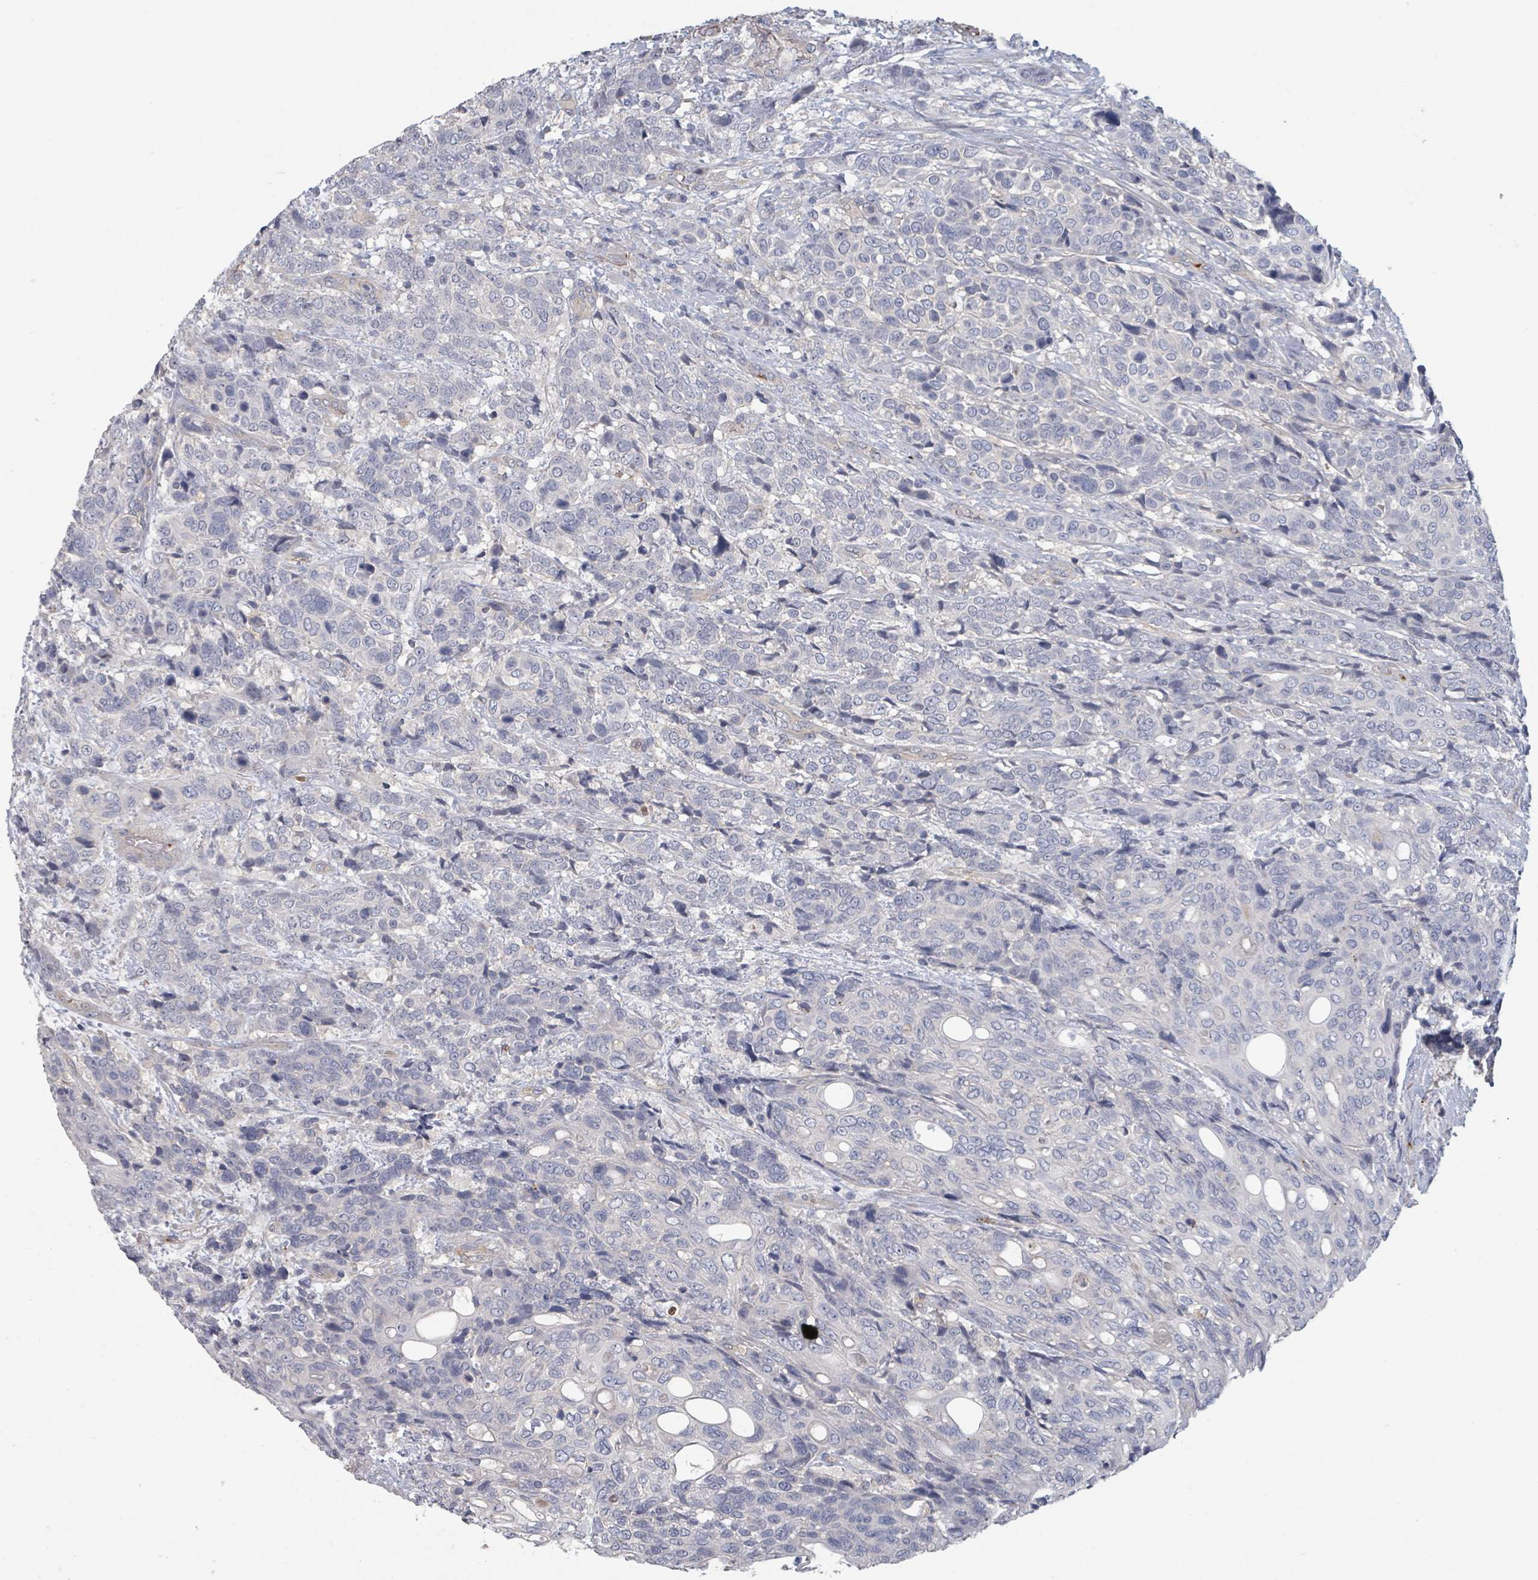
{"staining": {"intensity": "negative", "quantity": "none", "location": "none"}, "tissue": "urothelial cancer", "cell_type": "Tumor cells", "image_type": "cancer", "snomed": [{"axis": "morphology", "description": "Urothelial carcinoma, High grade"}, {"axis": "topography", "description": "Urinary bladder"}], "caption": "Image shows no significant protein positivity in tumor cells of urothelial carcinoma (high-grade).", "gene": "PLAUR", "patient": {"sex": "female", "age": 70}}